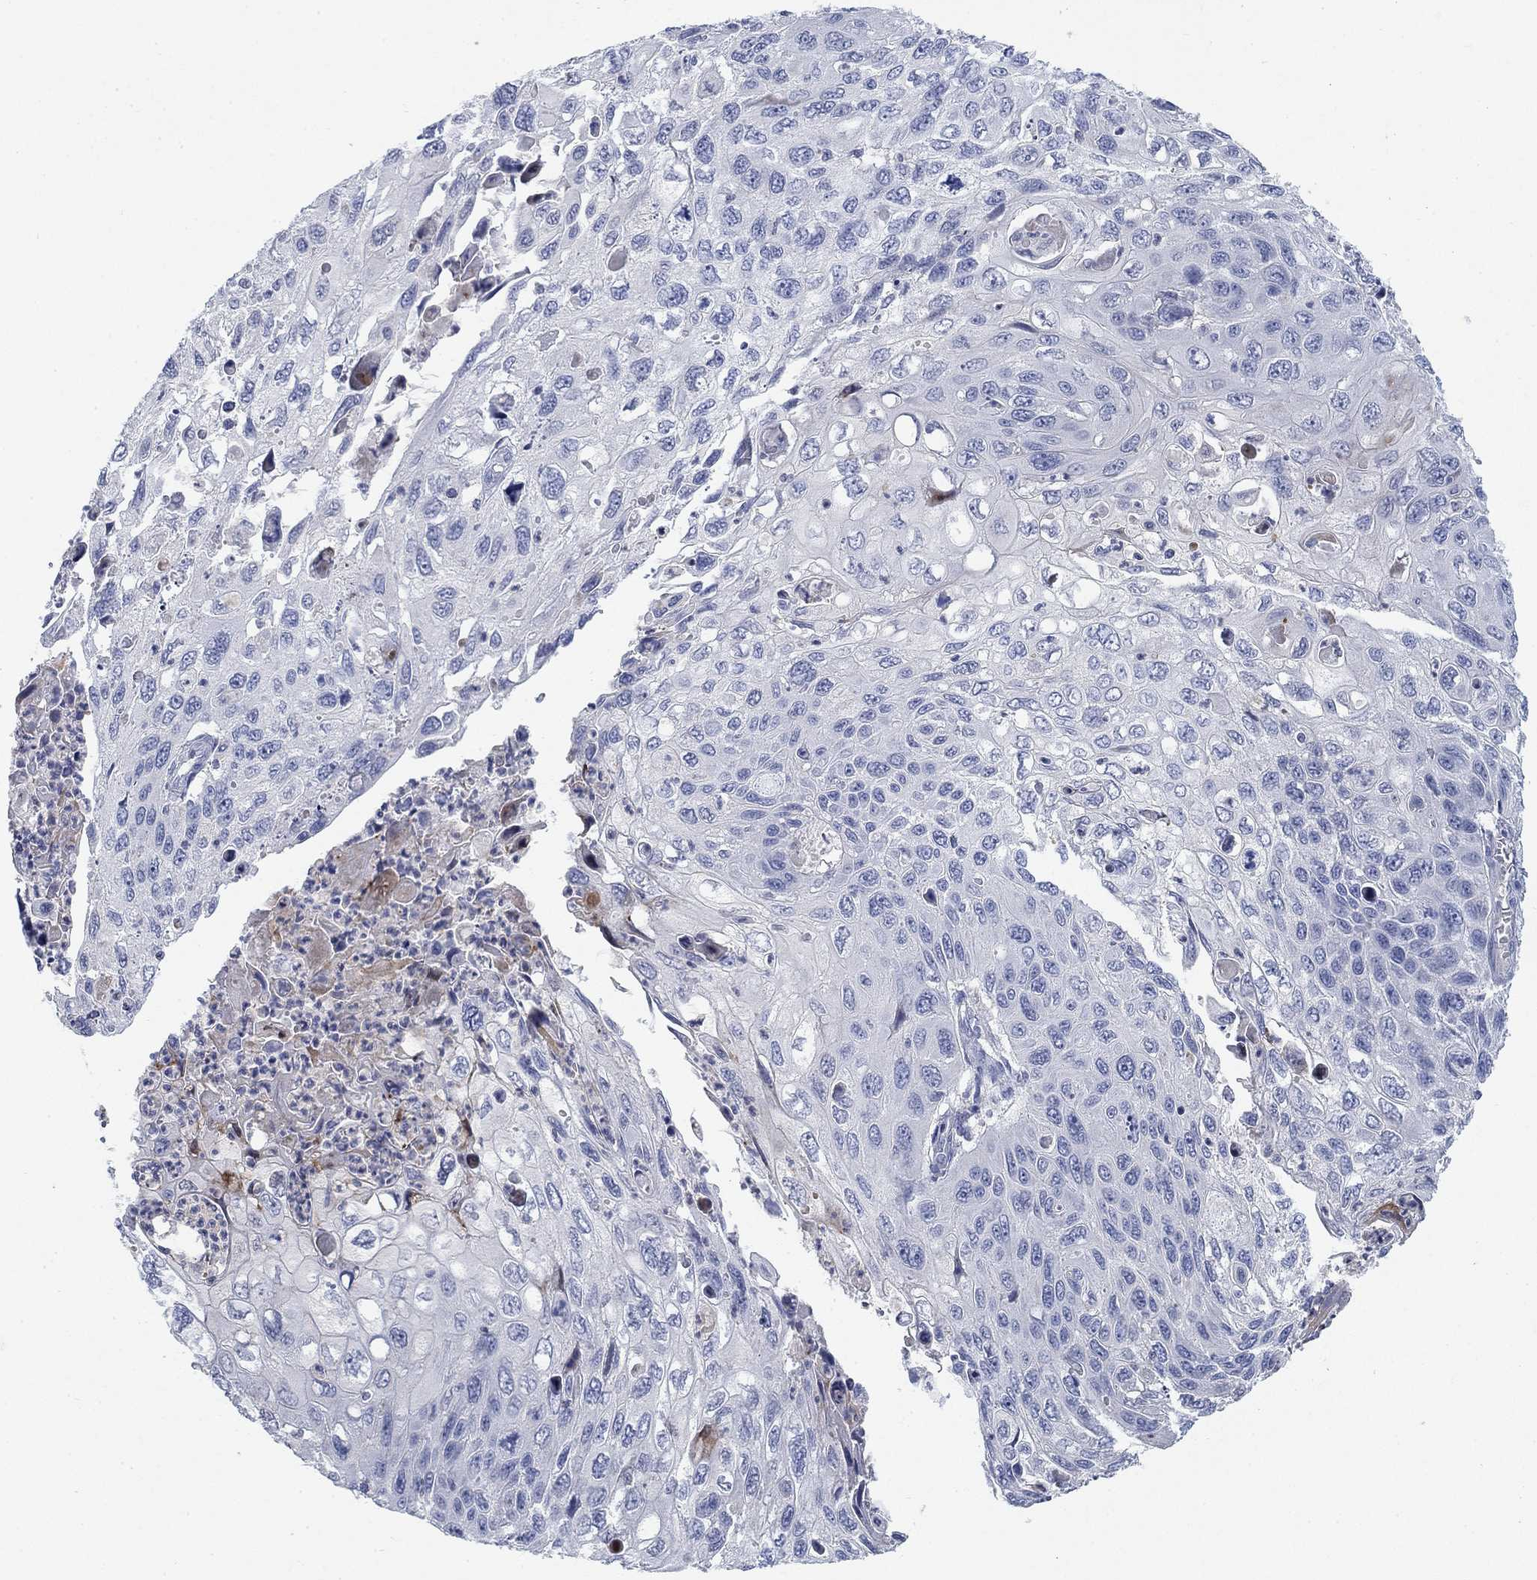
{"staining": {"intensity": "negative", "quantity": "none", "location": "none"}, "tissue": "cervical cancer", "cell_type": "Tumor cells", "image_type": "cancer", "snomed": [{"axis": "morphology", "description": "Squamous cell carcinoma, NOS"}, {"axis": "topography", "description": "Cervix"}], "caption": "This is an immunohistochemistry (IHC) photomicrograph of human squamous cell carcinoma (cervical). There is no expression in tumor cells.", "gene": "TMEM249", "patient": {"sex": "female", "age": 70}}